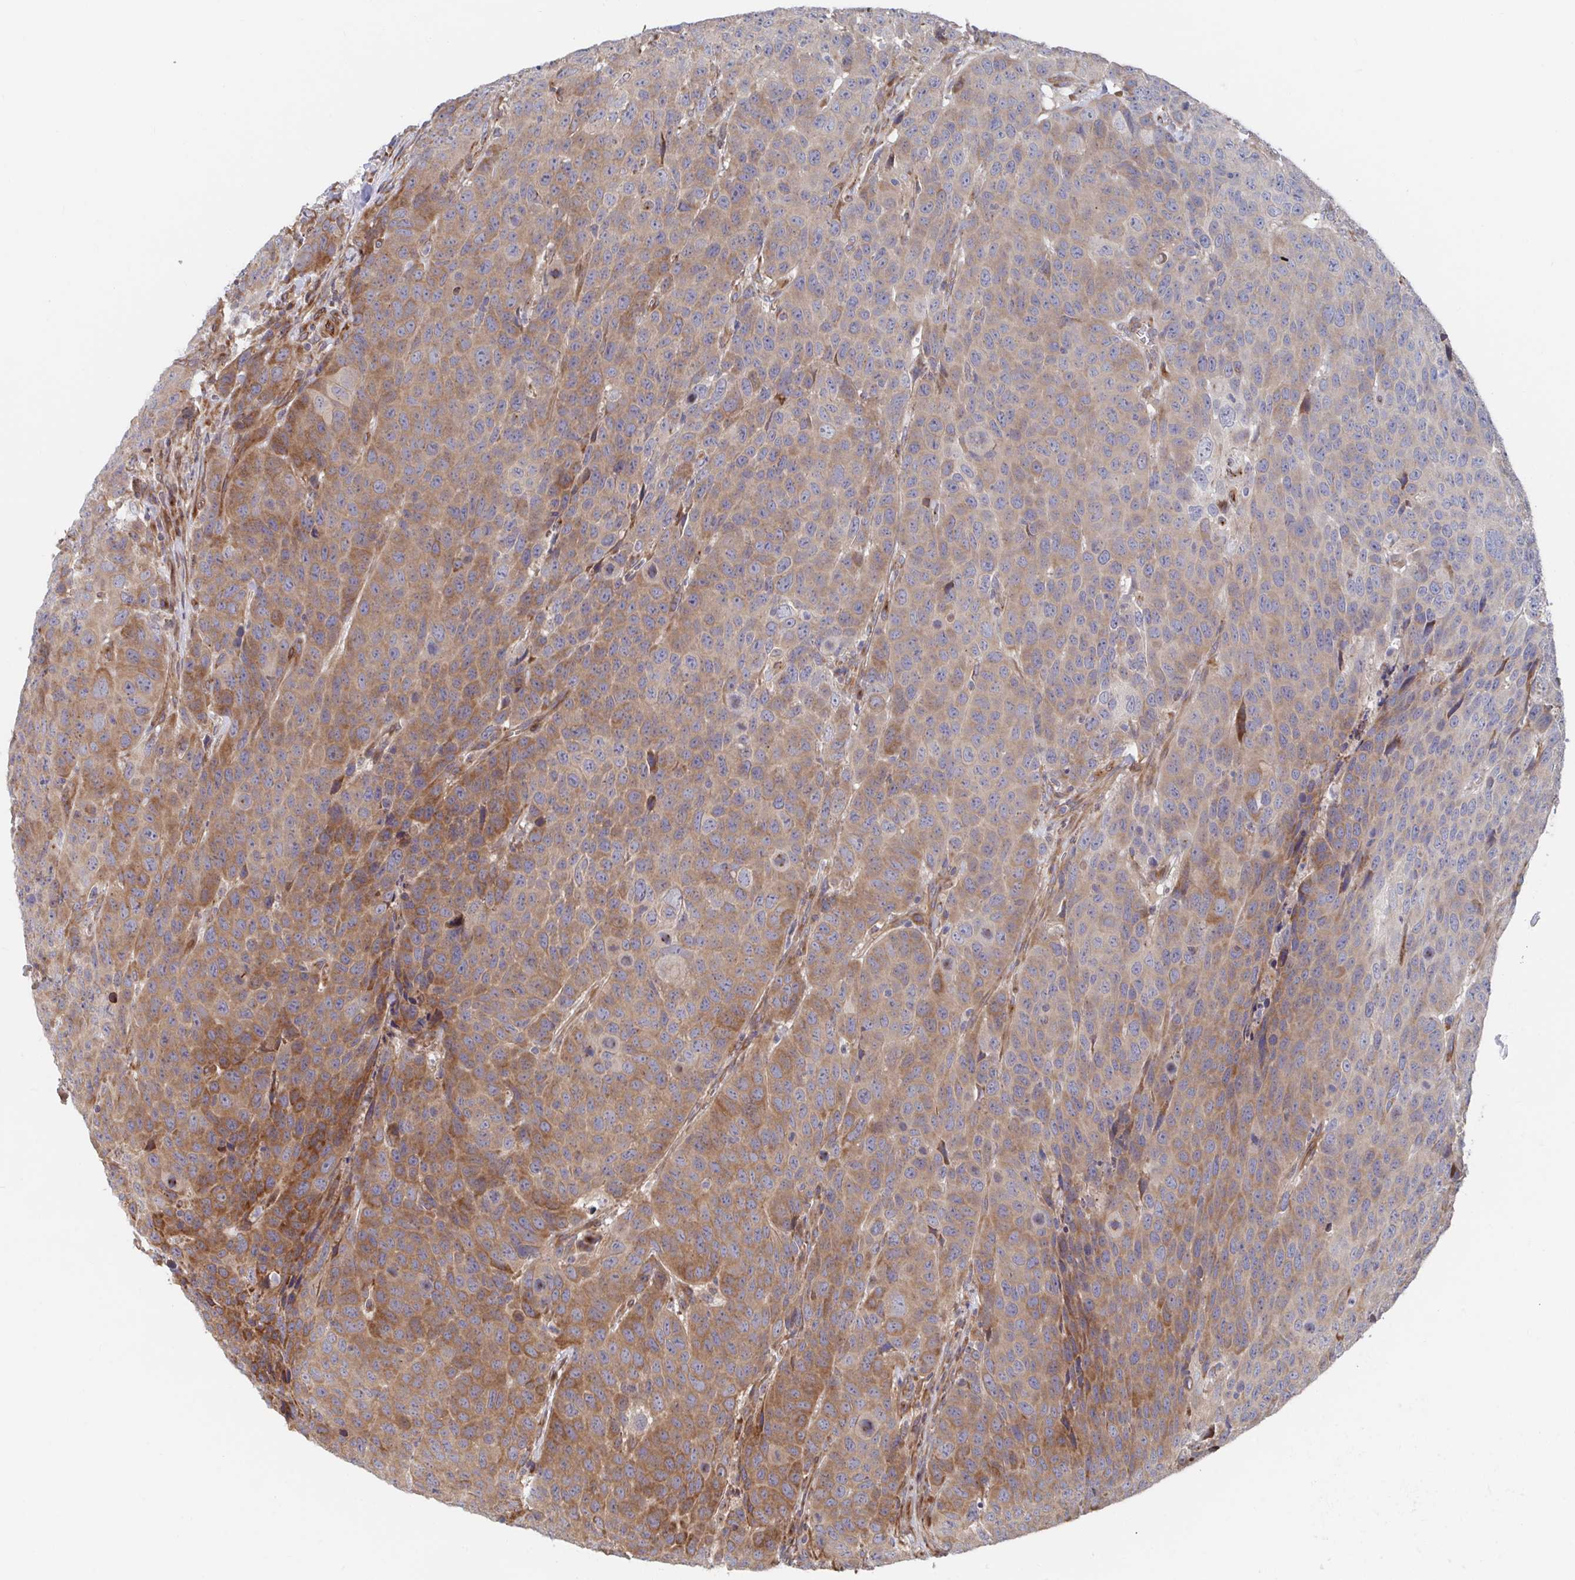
{"staining": {"intensity": "moderate", "quantity": ">75%", "location": "cytoplasmic/membranous"}, "tissue": "head and neck cancer", "cell_type": "Tumor cells", "image_type": "cancer", "snomed": [{"axis": "morphology", "description": "Squamous cell carcinoma, NOS"}, {"axis": "topography", "description": "Head-Neck"}], "caption": "DAB immunohistochemical staining of human head and neck squamous cell carcinoma shows moderate cytoplasmic/membranous protein positivity in approximately >75% of tumor cells.", "gene": "FJX1", "patient": {"sex": "male", "age": 66}}